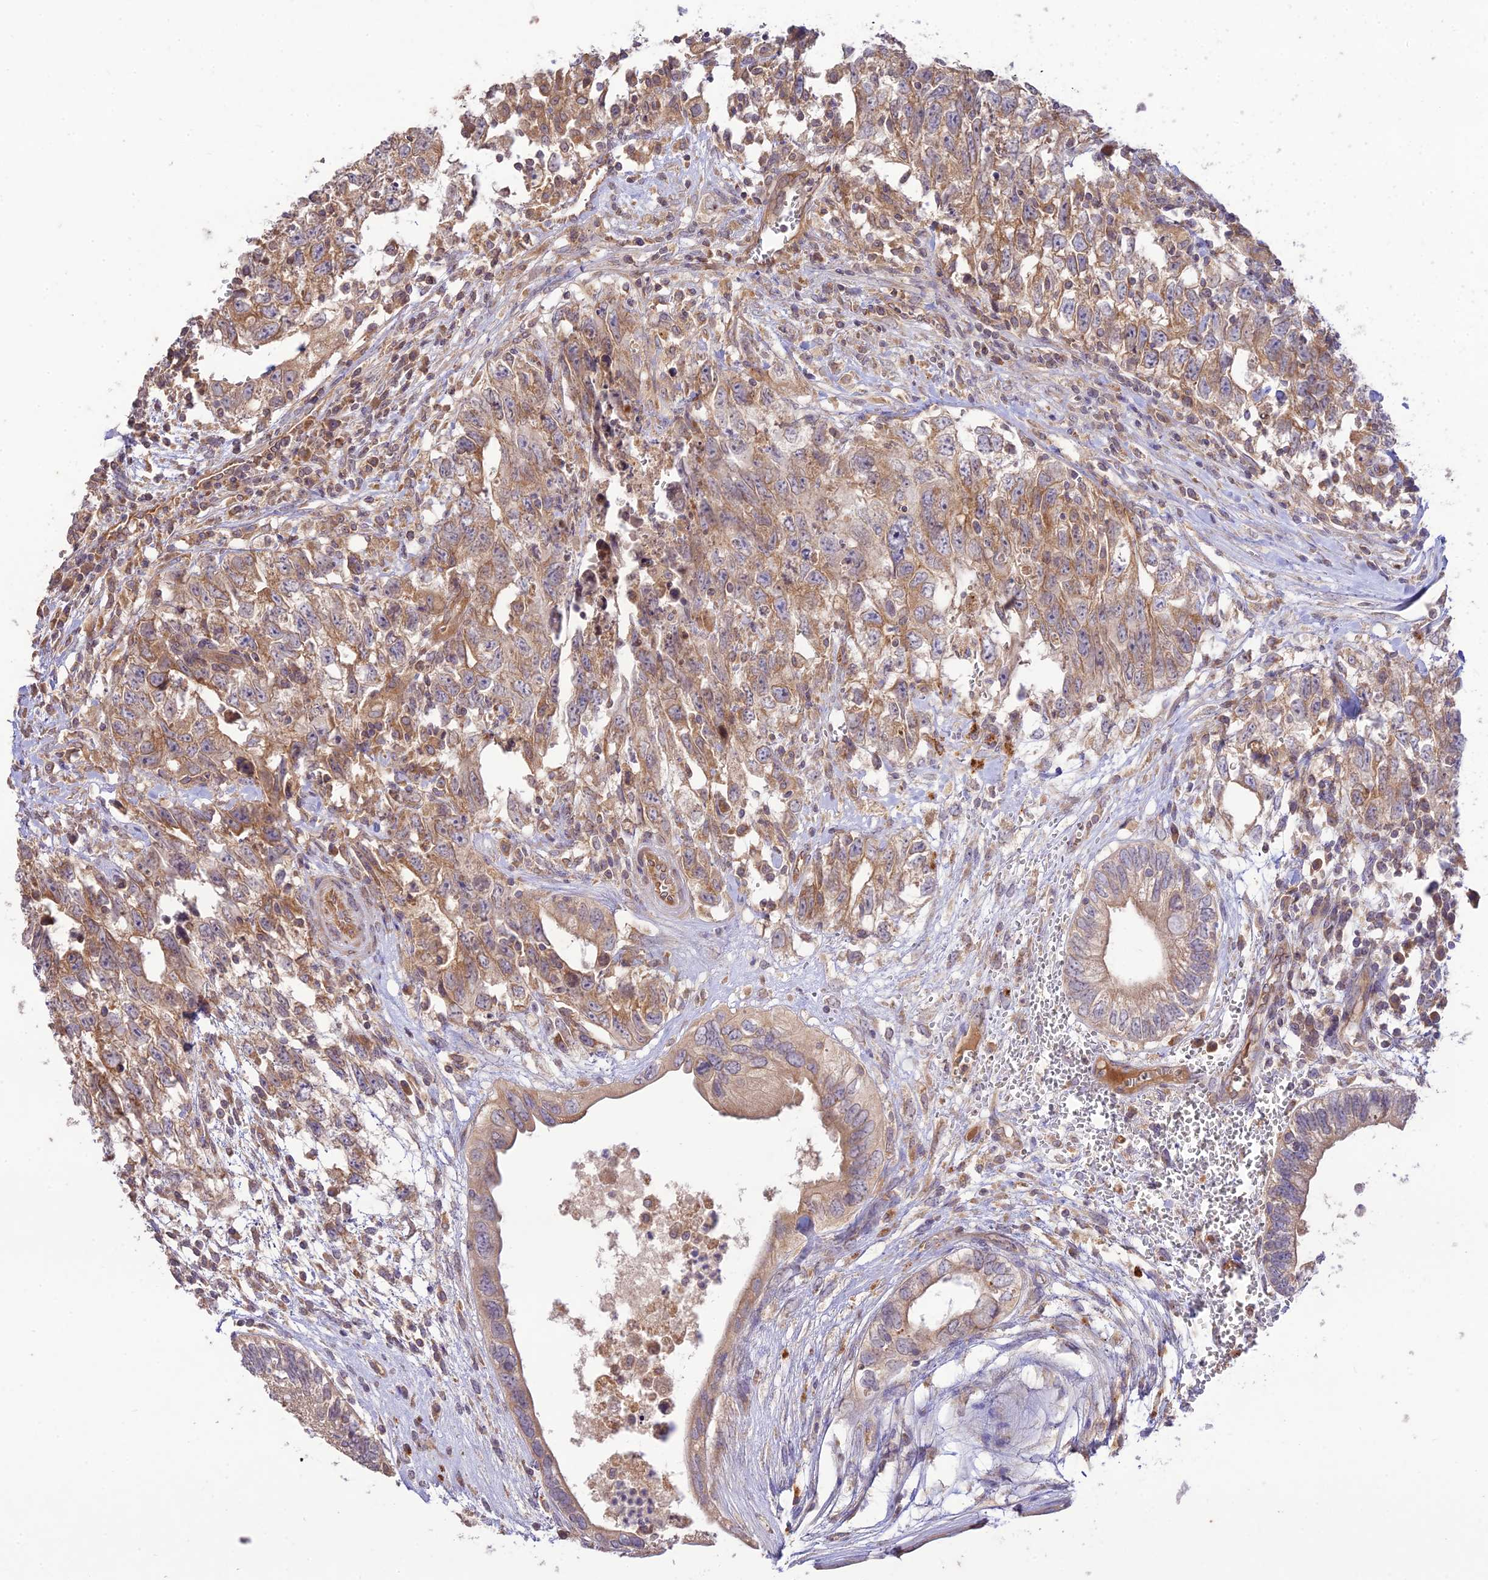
{"staining": {"intensity": "moderate", "quantity": ">75%", "location": "cytoplasmic/membranous"}, "tissue": "testis cancer", "cell_type": "Tumor cells", "image_type": "cancer", "snomed": [{"axis": "morphology", "description": "Seminoma, NOS"}, {"axis": "morphology", "description": "Carcinoma, Embryonal, NOS"}, {"axis": "topography", "description": "Testis"}], "caption": "Approximately >75% of tumor cells in human testis cancer display moderate cytoplasmic/membranous protein expression as visualized by brown immunohistochemical staining.", "gene": "TMEM259", "patient": {"sex": "male", "age": 29}}